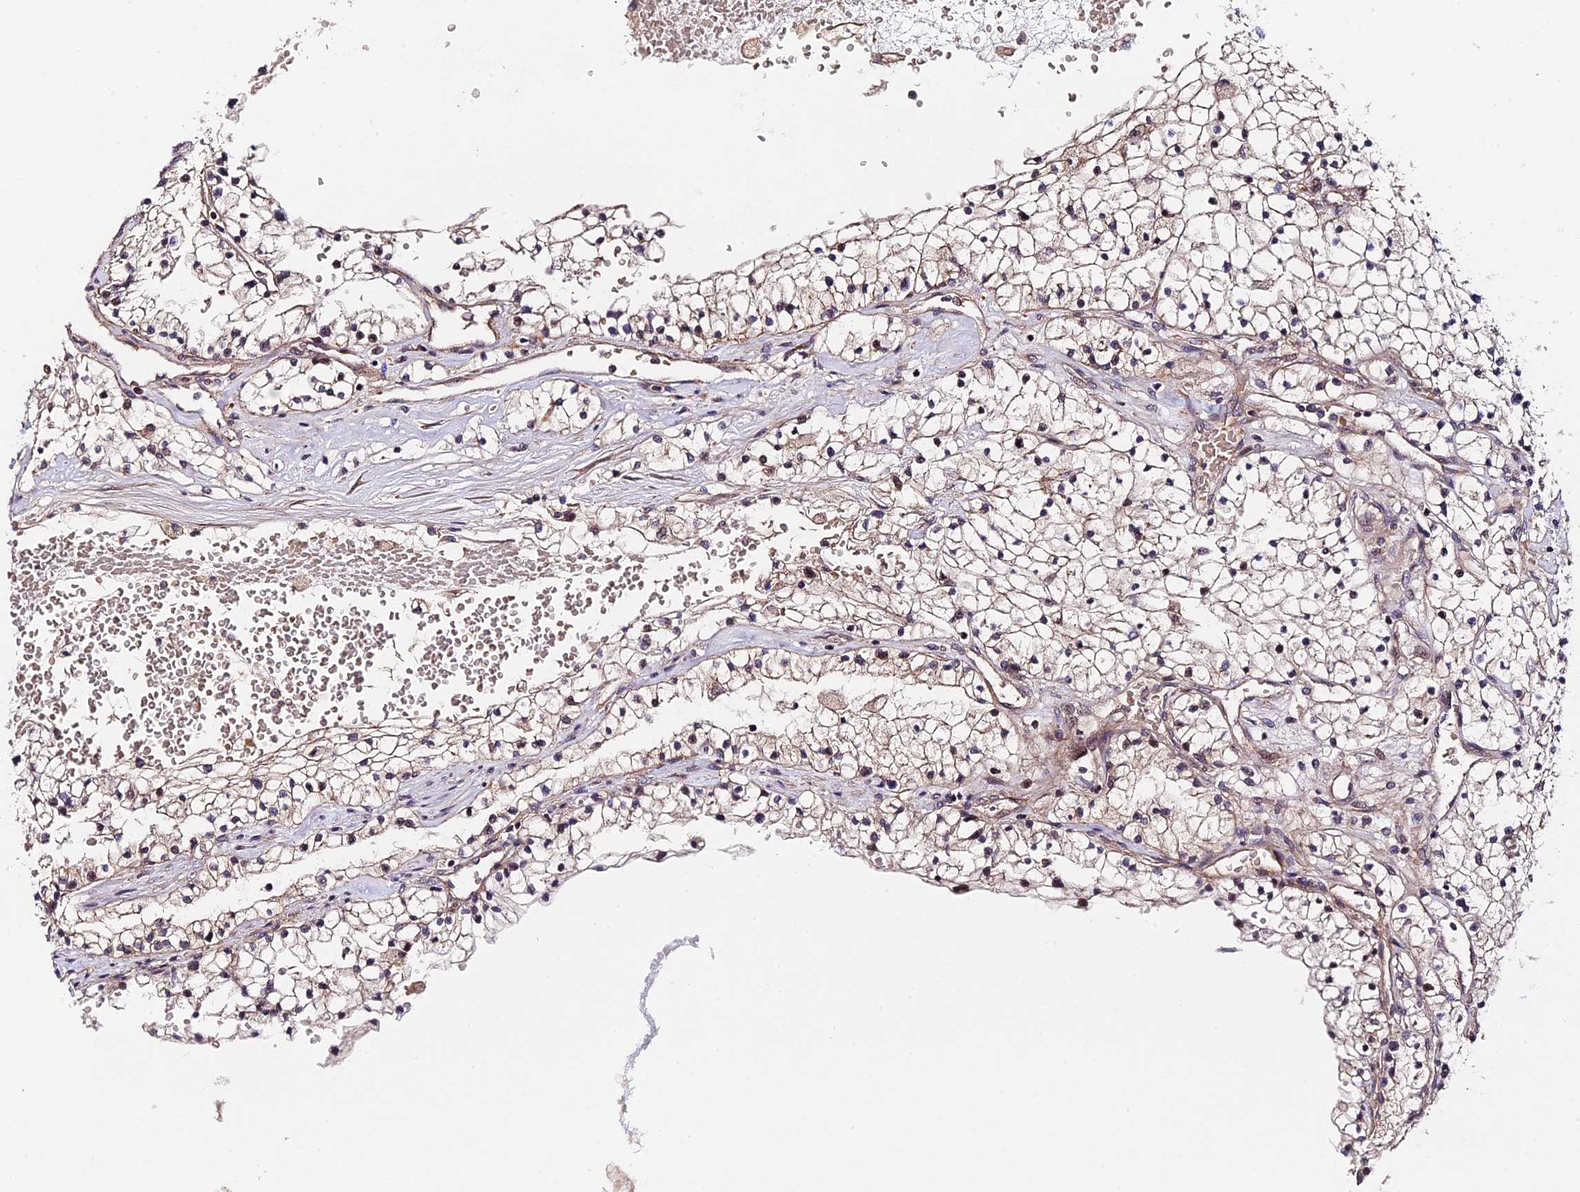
{"staining": {"intensity": "weak", "quantity": "25%-75%", "location": "cytoplasmic/membranous"}, "tissue": "renal cancer", "cell_type": "Tumor cells", "image_type": "cancer", "snomed": [{"axis": "morphology", "description": "Normal tissue, NOS"}, {"axis": "morphology", "description": "Adenocarcinoma, NOS"}, {"axis": "topography", "description": "Kidney"}], "caption": "Tumor cells reveal low levels of weak cytoplasmic/membranous staining in about 25%-75% of cells in renal adenocarcinoma.", "gene": "TRMT1", "patient": {"sex": "male", "age": 68}}